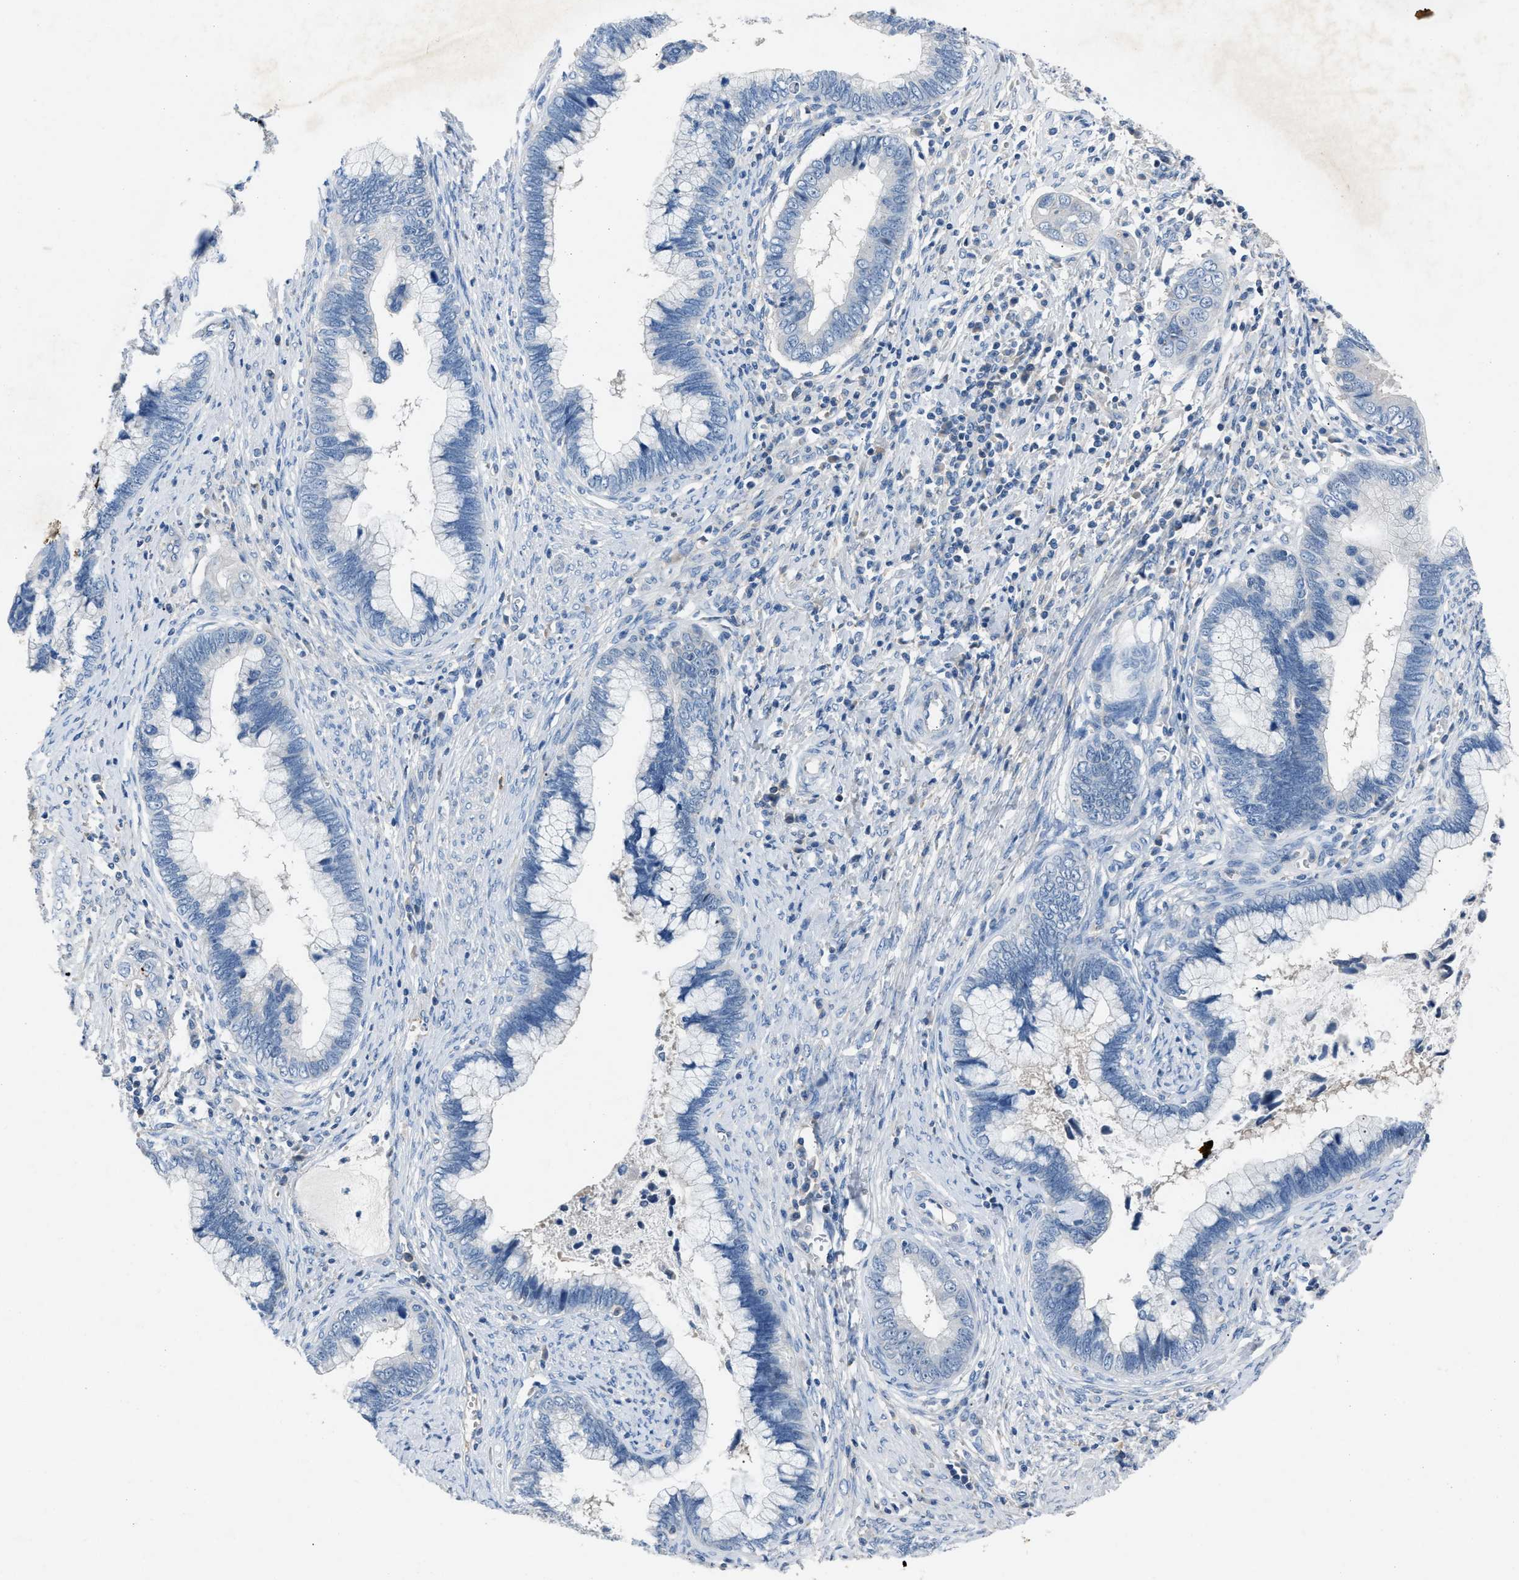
{"staining": {"intensity": "negative", "quantity": "none", "location": "none"}, "tissue": "cervical cancer", "cell_type": "Tumor cells", "image_type": "cancer", "snomed": [{"axis": "morphology", "description": "Adenocarcinoma, NOS"}, {"axis": "topography", "description": "Cervix"}], "caption": "IHC of human adenocarcinoma (cervical) shows no positivity in tumor cells. (DAB IHC with hematoxylin counter stain).", "gene": "DNAAF5", "patient": {"sex": "female", "age": 44}}